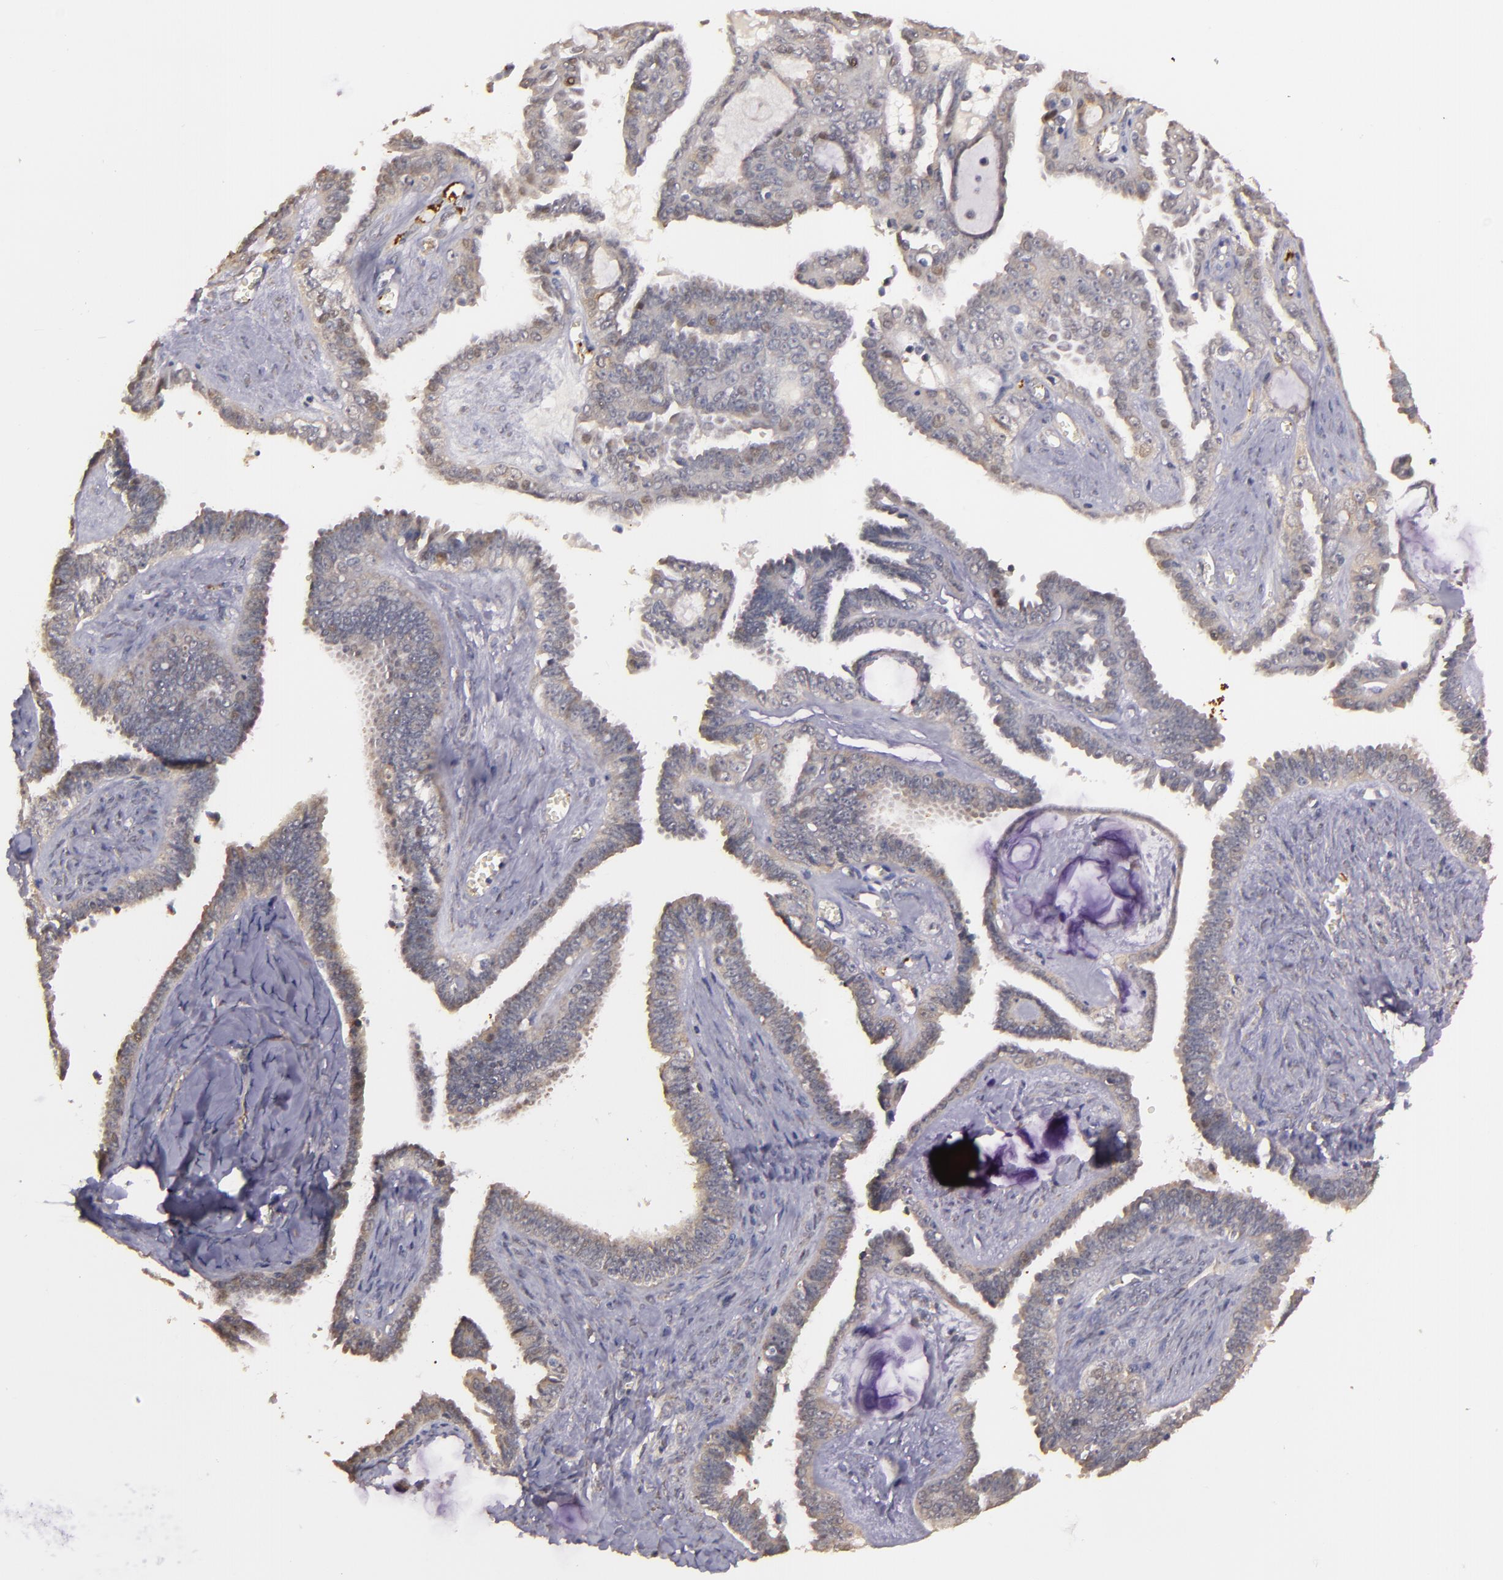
{"staining": {"intensity": "weak", "quantity": "<25%", "location": "cytoplasmic/membranous"}, "tissue": "ovarian cancer", "cell_type": "Tumor cells", "image_type": "cancer", "snomed": [{"axis": "morphology", "description": "Cystadenocarcinoma, serous, NOS"}, {"axis": "topography", "description": "Ovary"}], "caption": "An immunohistochemistry (IHC) histopathology image of serous cystadenocarcinoma (ovarian) is shown. There is no staining in tumor cells of serous cystadenocarcinoma (ovarian). The staining is performed using DAB (3,3'-diaminobenzidine) brown chromogen with nuclei counter-stained in using hematoxylin.", "gene": "SYTL4", "patient": {"sex": "female", "age": 71}}